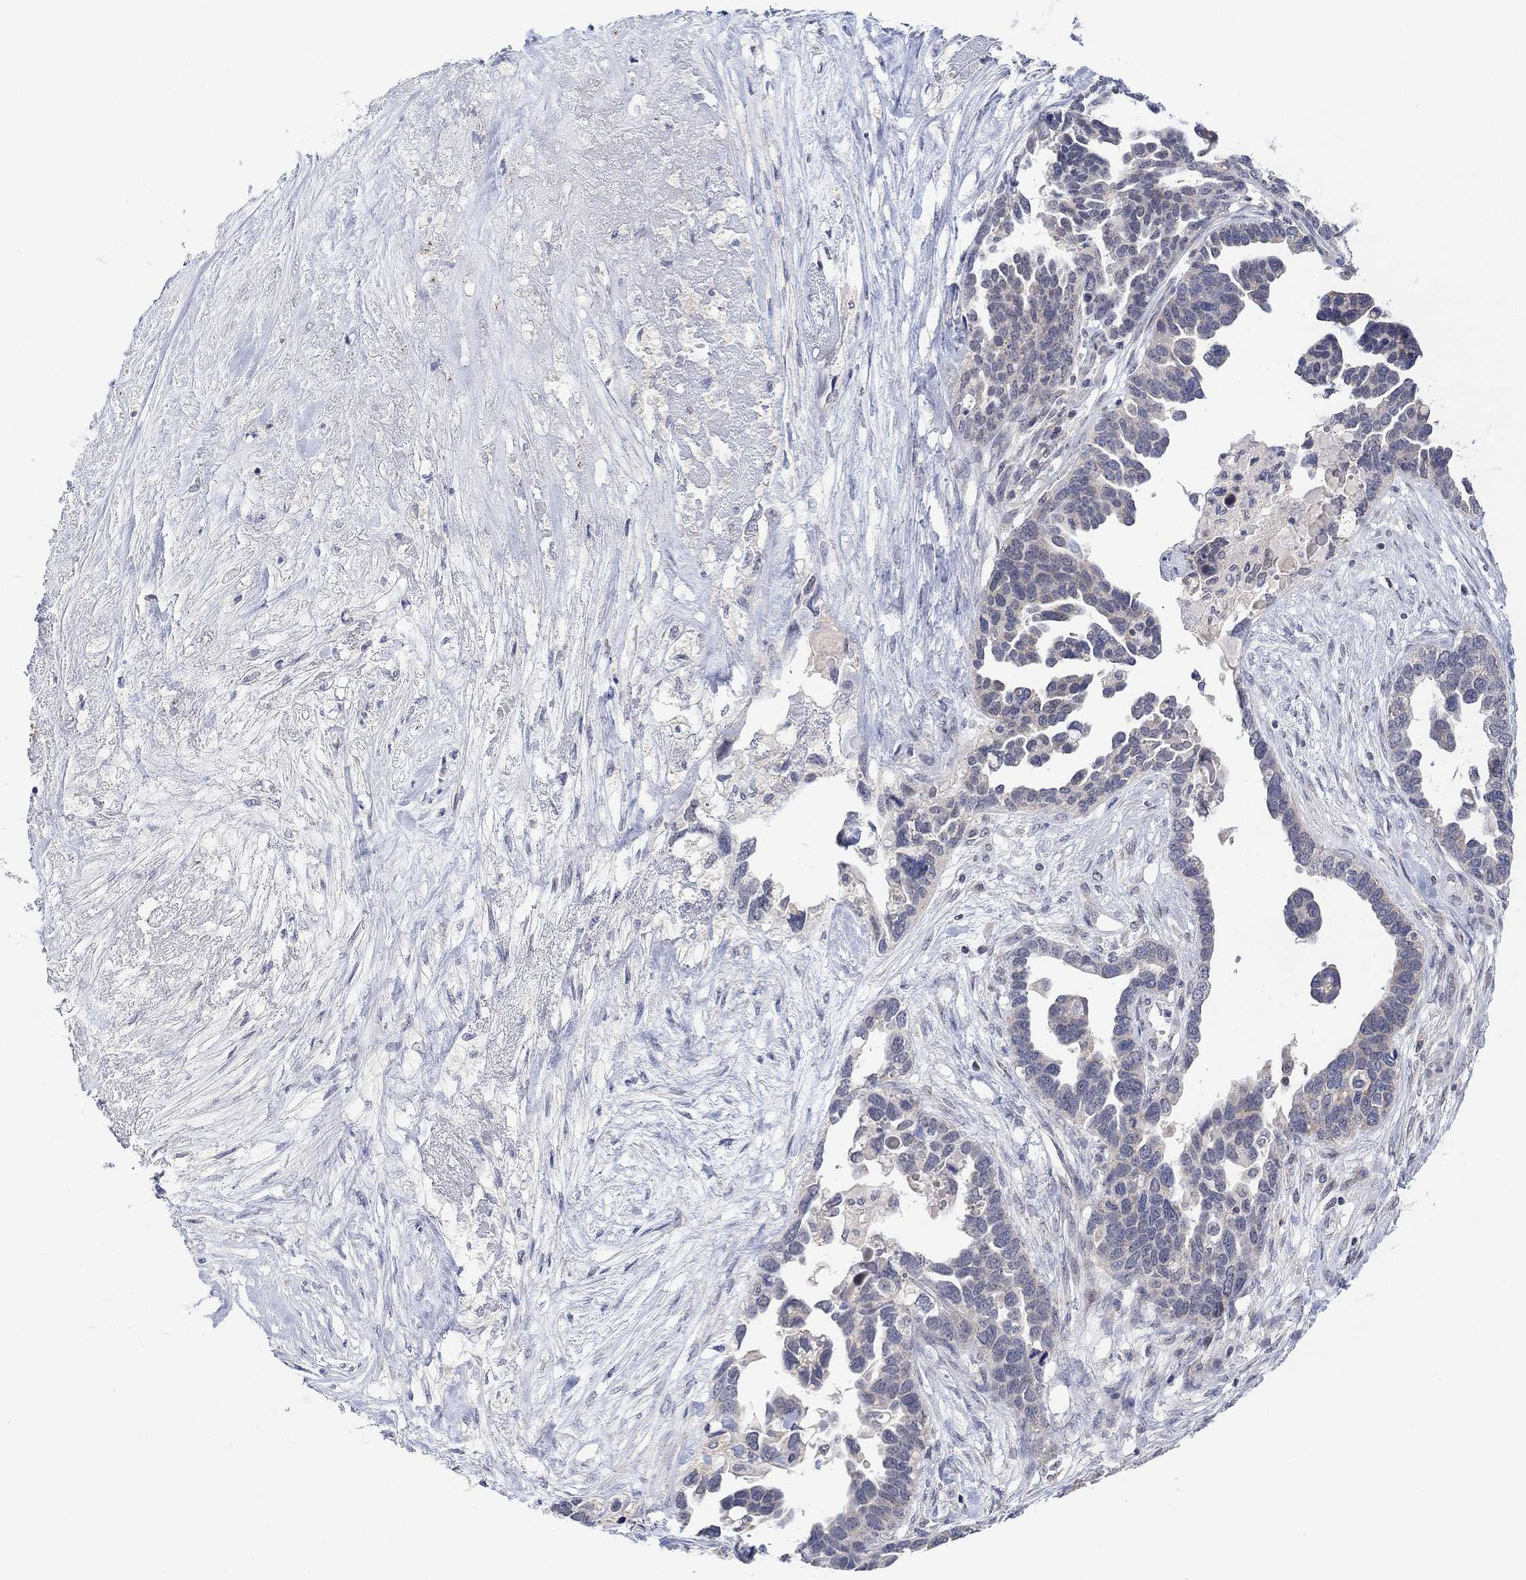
{"staining": {"intensity": "weak", "quantity": "<25%", "location": "cytoplasmic/membranous"}, "tissue": "ovarian cancer", "cell_type": "Tumor cells", "image_type": "cancer", "snomed": [{"axis": "morphology", "description": "Cystadenocarcinoma, serous, NOS"}, {"axis": "topography", "description": "Ovary"}], "caption": "Immunohistochemical staining of serous cystadenocarcinoma (ovarian) exhibits no significant positivity in tumor cells. (Immunohistochemistry (ihc), brightfield microscopy, high magnification).", "gene": "SLC48A1", "patient": {"sex": "female", "age": 54}}